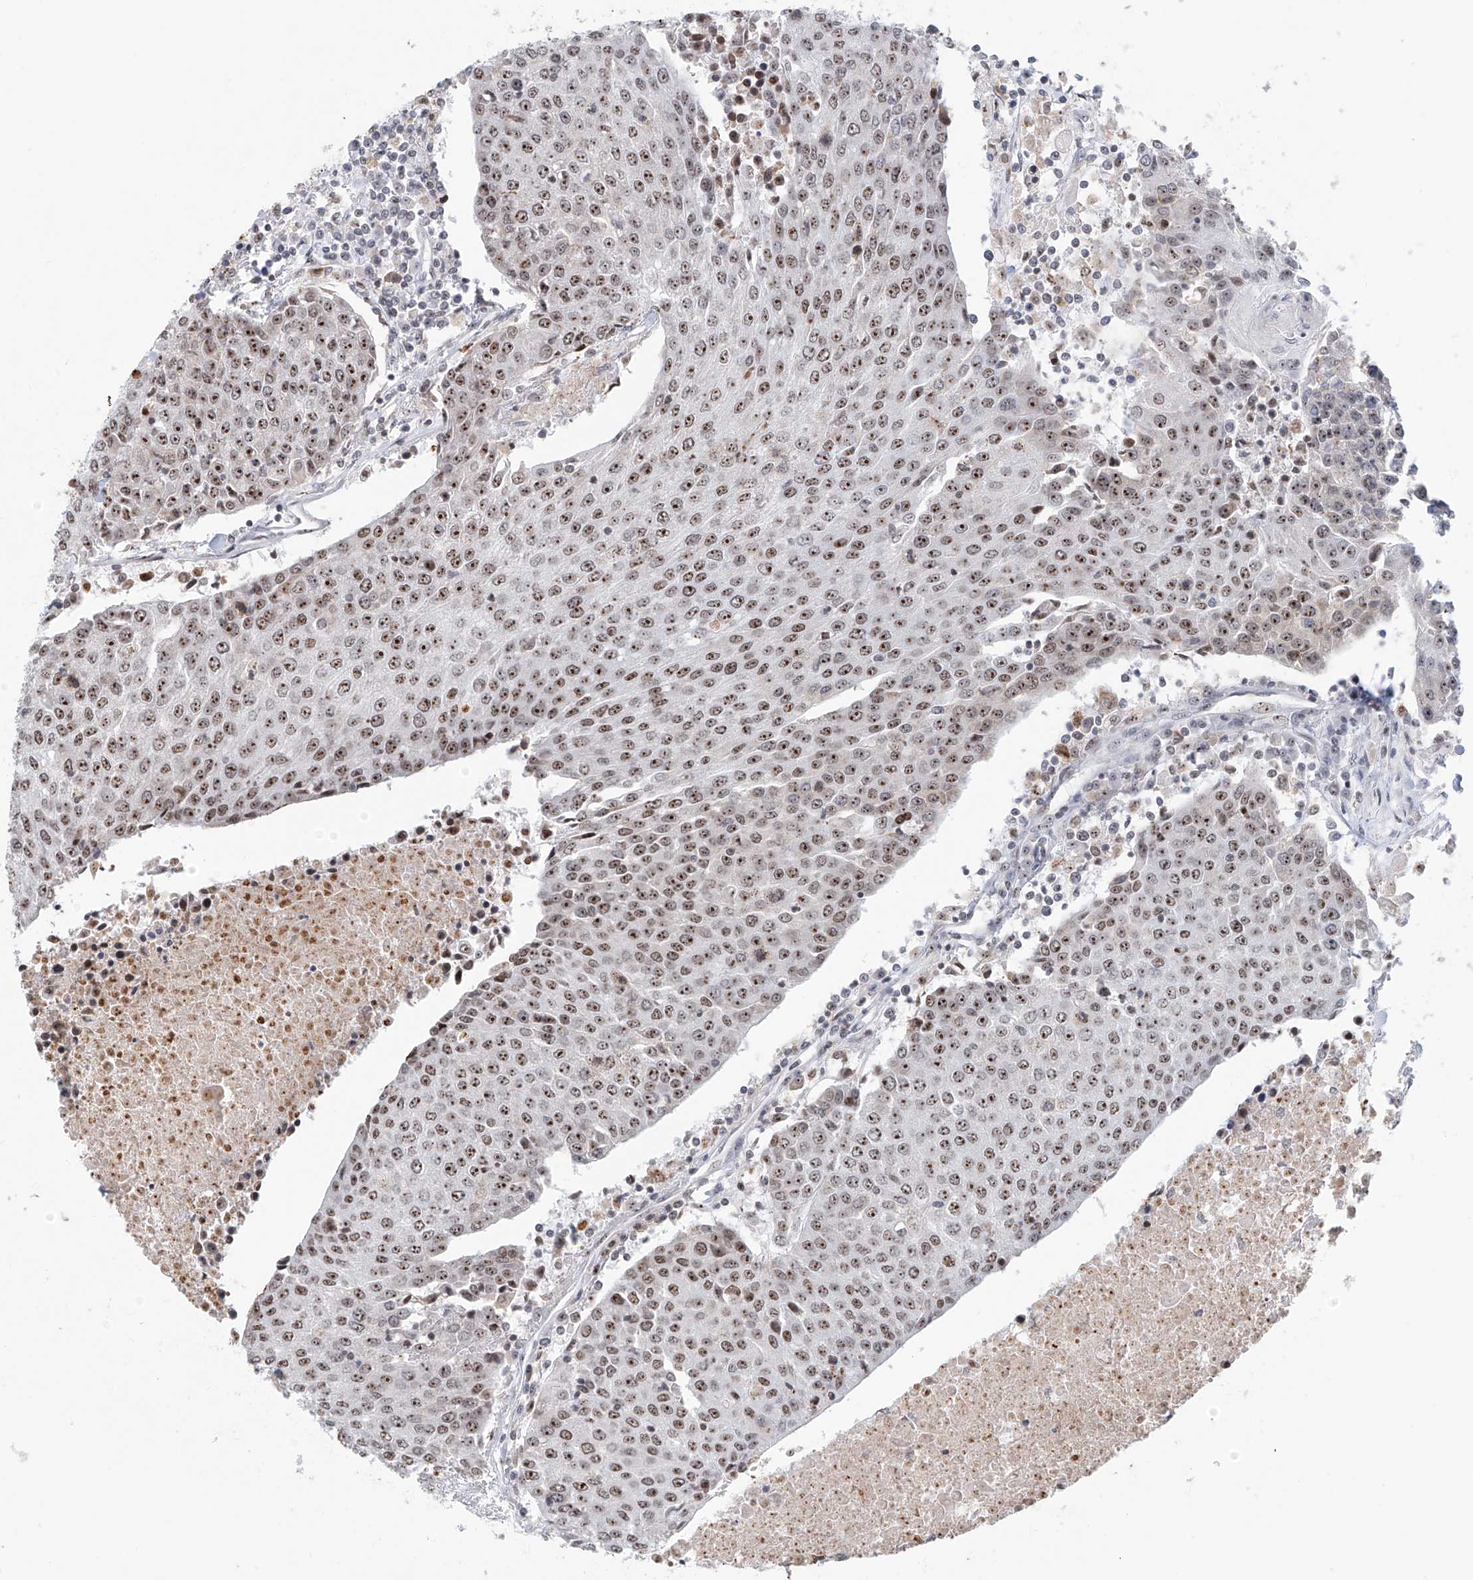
{"staining": {"intensity": "moderate", "quantity": ">75%", "location": "nuclear"}, "tissue": "urothelial cancer", "cell_type": "Tumor cells", "image_type": "cancer", "snomed": [{"axis": "morphology", "description": "Urothelial carcinoma, High grade"}, {"axis": "topography", "description": "Urinary bladder"}], "caption": "Tumor cells show medium levels of moderate nuclear staining in about >75% of cells in human urothelial carcinoma (high-grade).", "gene": "PRUNE2", "patient": {"sex": "female", "age": 85}}